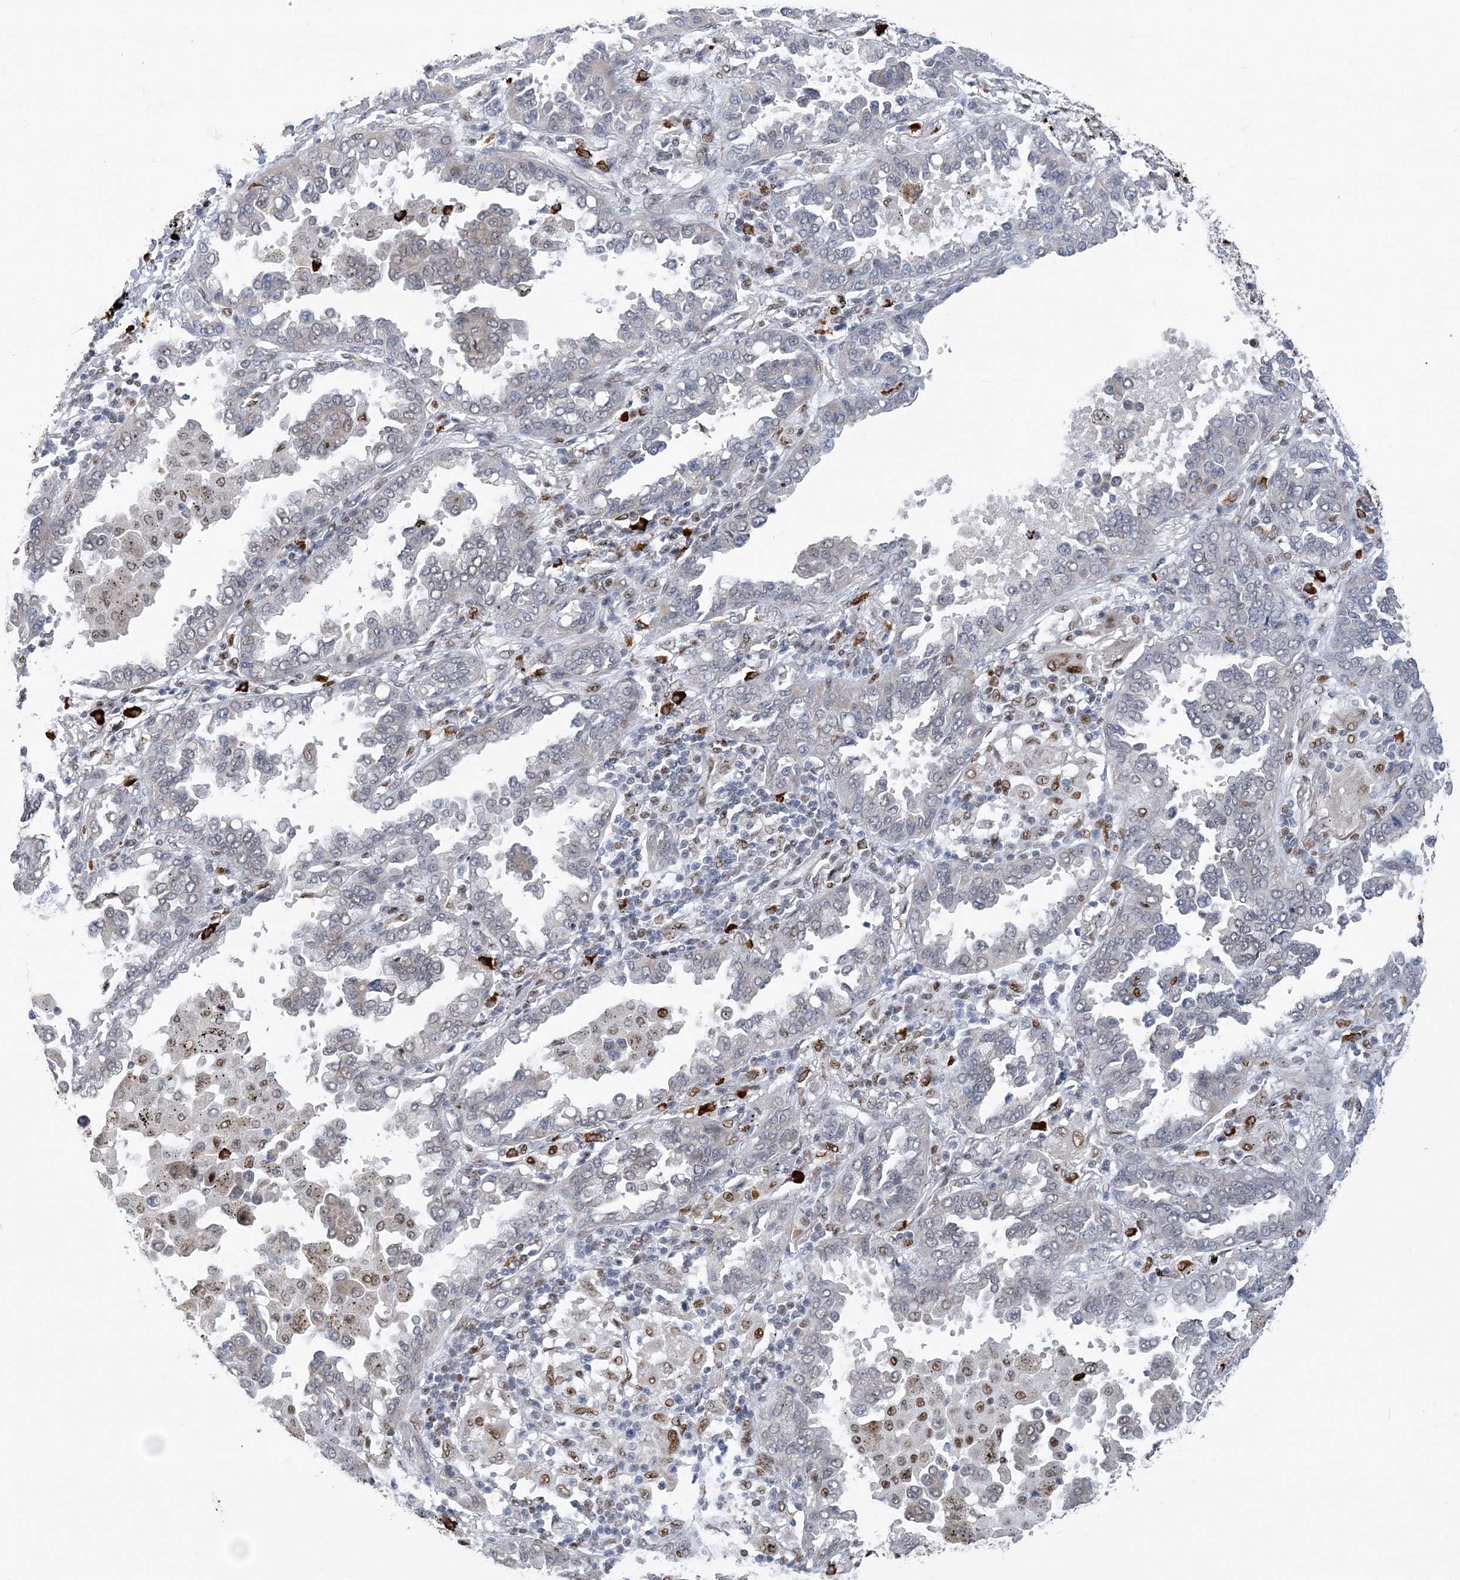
{"staining": {"intensity": "negative", "quantity": "none", "location": "none"}, "tissue": "lung cancer", "cell_type": "Tumor cells", "image_type": "cancer", "snomed": [{"axis": "morphology", "description": "Normal tissue, NOS"}, {"axis": "morphology", "description": "Adenocarcinoma, NOS"}, {"axis": "topography", "description": "Lung"}], "caption": "Protein analysis of lung adenocarcinoma exhibits no significant positivity in tumor cells.", "gene": "ZBTB7A", "patient": {"sex": "male", "age": 59}}